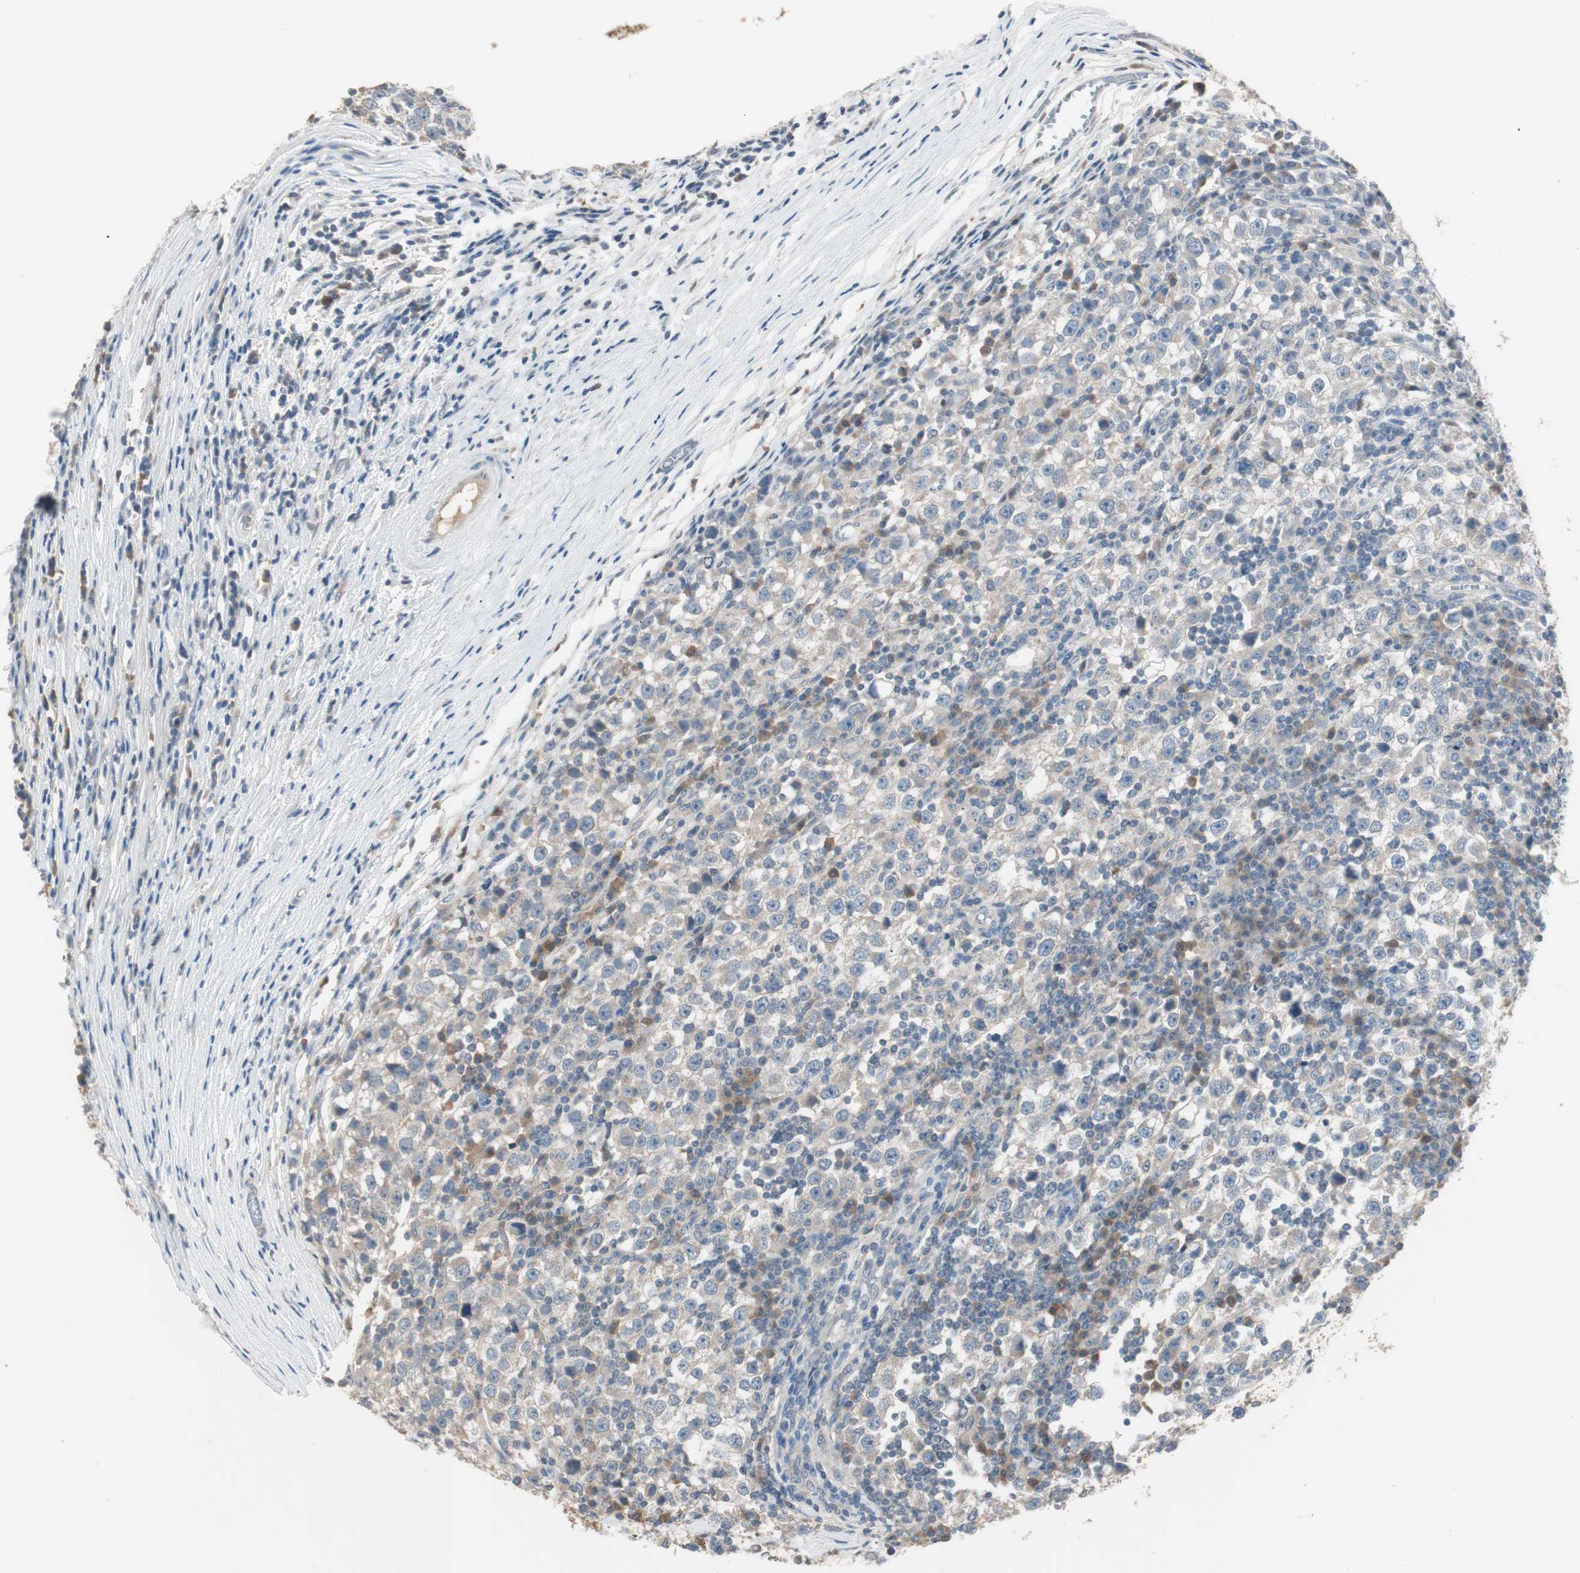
{"staining": {"intensity": "negative", "quantity": "none", "location": "none"}, "tissue": "testis cancer", "cell_type": "Tumor cells", "image_type": "cancer", "snomed": [{"axis": "morphology", "description": "Seminoma, NOS"}, {"axis": "topography", "description": "Testis"}], "caption": "Micrograph shows no protein staining in tumor cells of testis cancer (seminoma) tissue.", "gene": "KHK", "patient": {"sex": "male", "age": 65}}